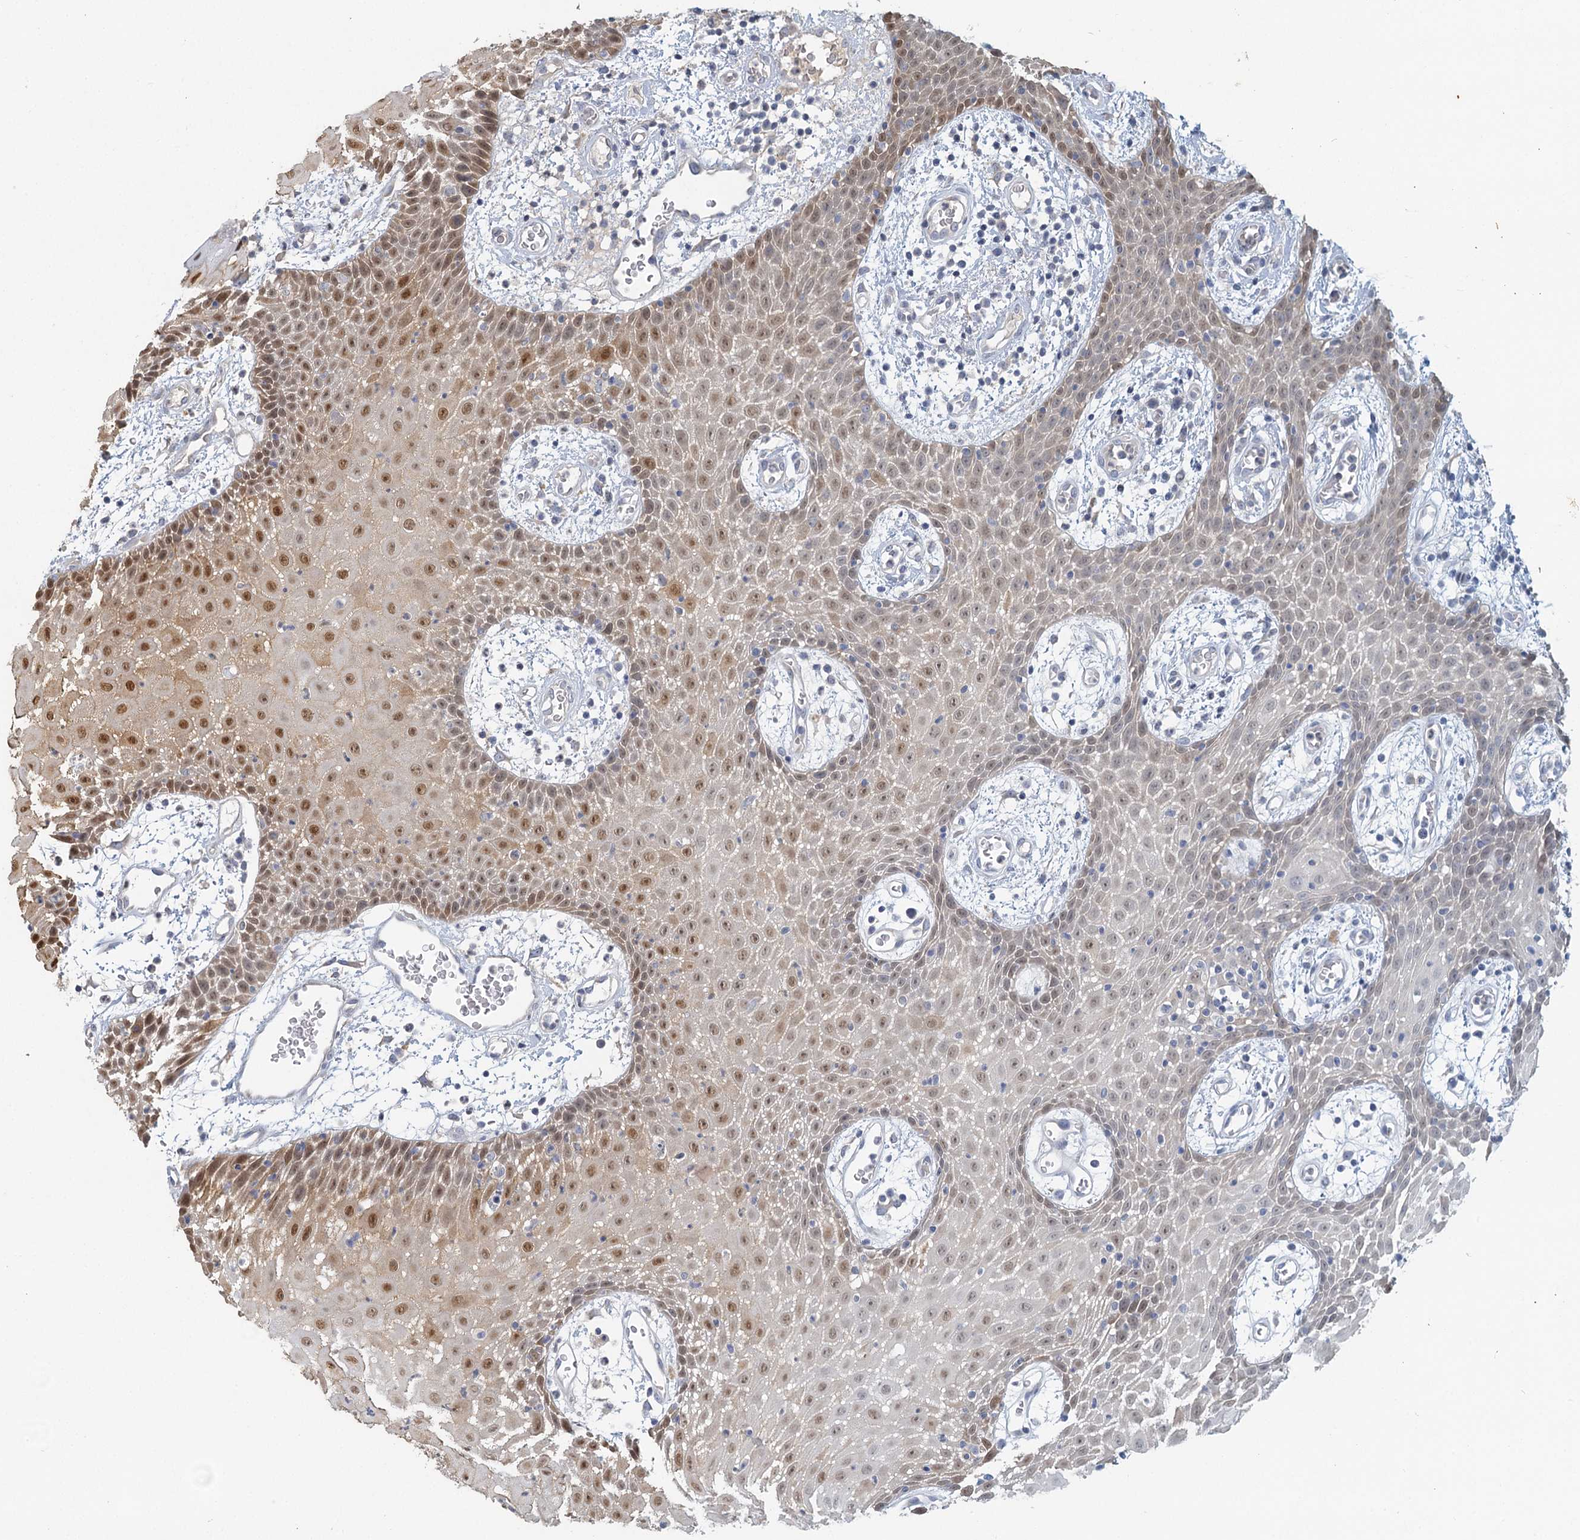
{"staining": {"intensity": "moderate", "quantity": ">75%", "location": "nuclear"}, "tissue": "oral mucosa", "cell_type": "Squamous epithelial cells", "image_type": "normal", "snomed": [{"axis": "morphology", "description": "Normal tissue, NOS"}, {"axis": "topography", "description": "Skeletal muscle"}, {"axis": "topography", "description": "Oral tissue"}, {"axis": "topography", "description": "Salivary gland"}, {"axis": "topography", "description": "Peripheral nerve tissue"}], "caption": "Immunohistochemistry (IHC) of normal oral mucosa reveals medium levels of moderate nuclear staining in approximately >75% of squamous epithelial cells. The protein is shown in brown color, while the nuclei are stained blue.", "gene": "MYO7B", "patient": {"sex": "male", "age": 54}}